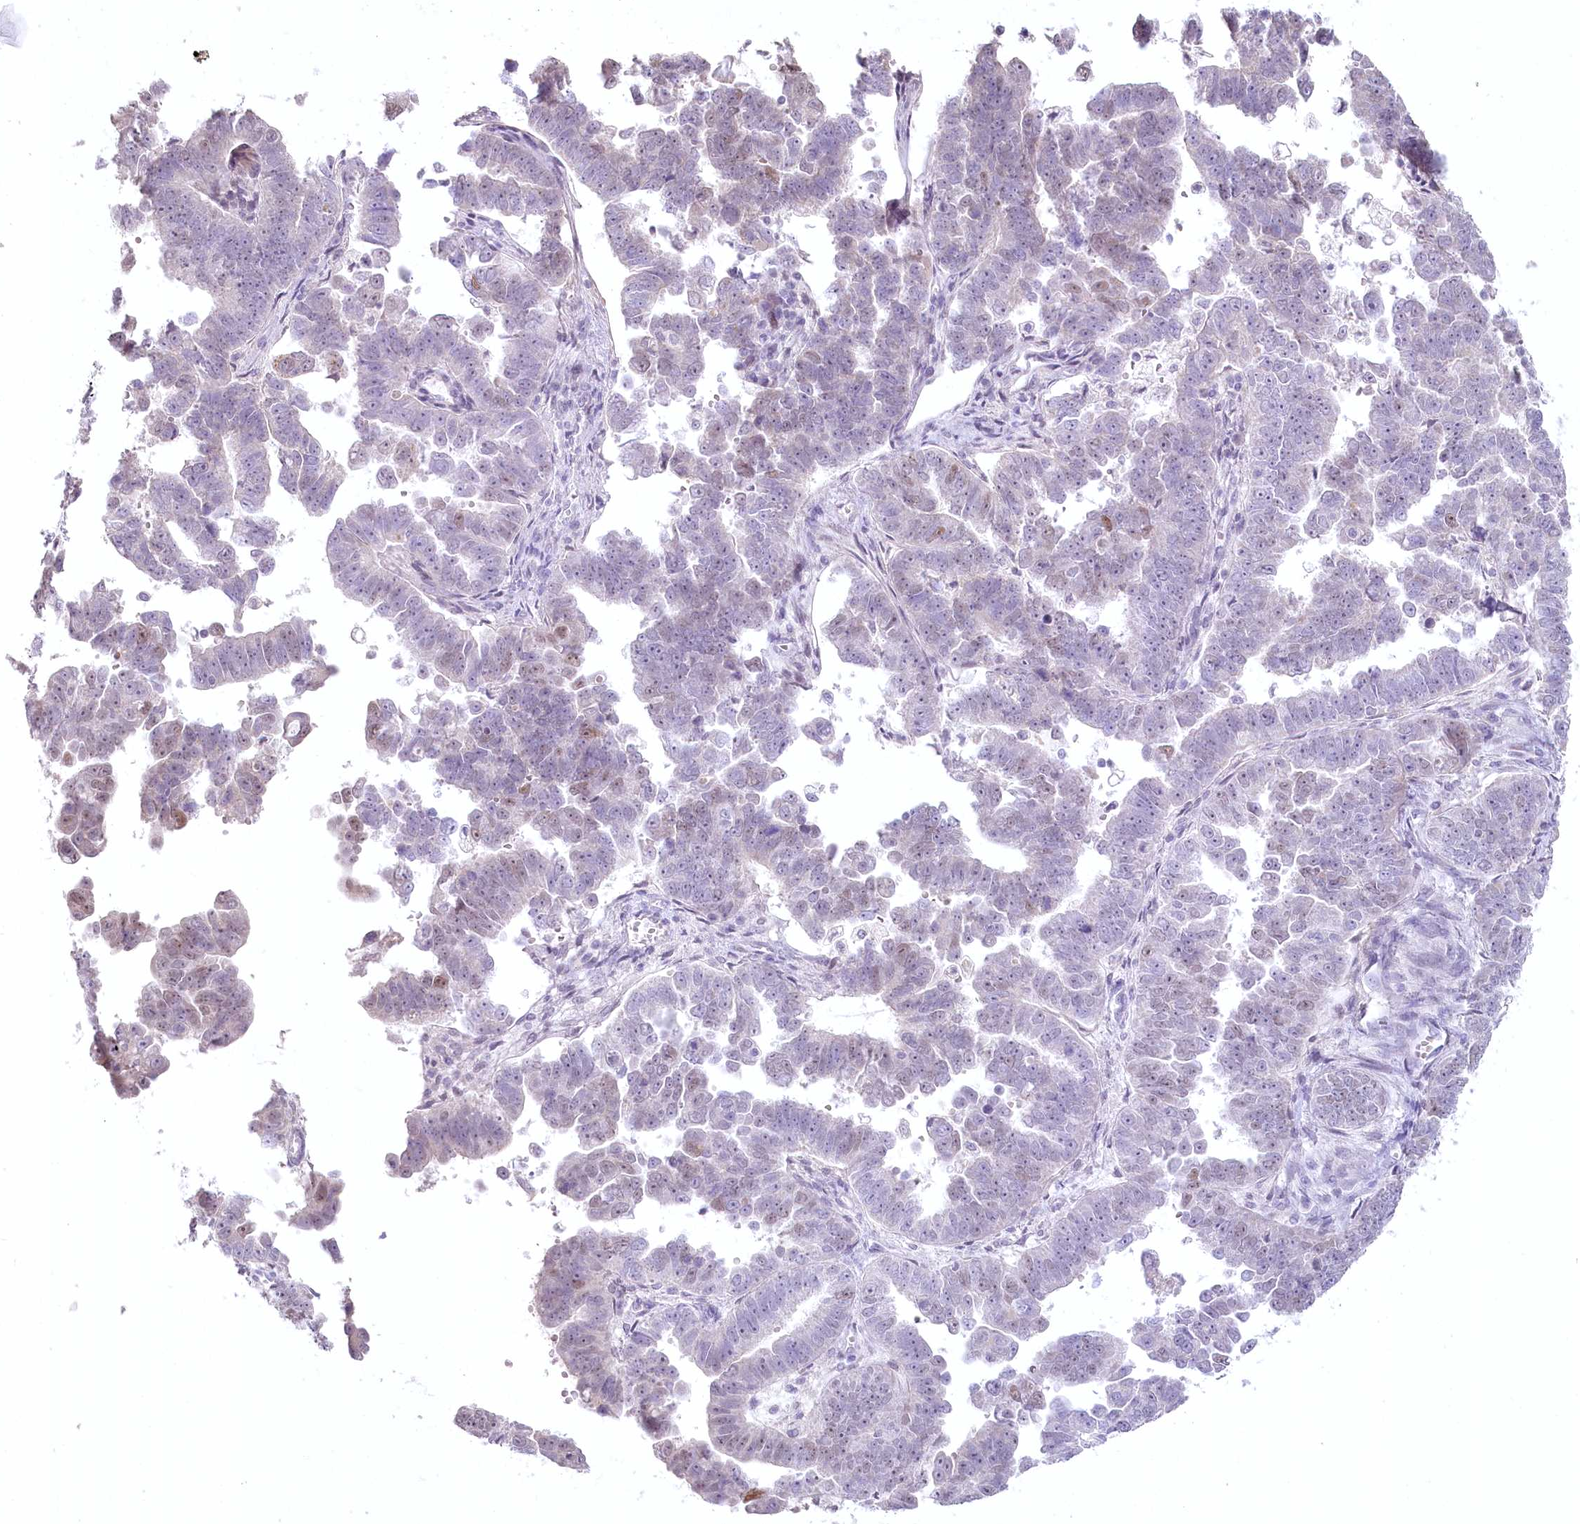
{"staining": {"intensity": "weak", "quantity": "<25%", "location": "nuclear"}, "tissue": "endometrial cancer", "cell_type": "Tumor cells", "image_type": "cancer", "snomed": [{"axis": "morphology", "description": "Adenocarcinoma, NOS"}, {"axis": "topography", "description": "Endometrium"}], "caption": "A photomicrograph of adenocarcinoma (endometrial) stained for a protein demonstrates no brown staining in tumor cells.", "gene": "USP11", "patient": {"sex": "female", "age": 75}}